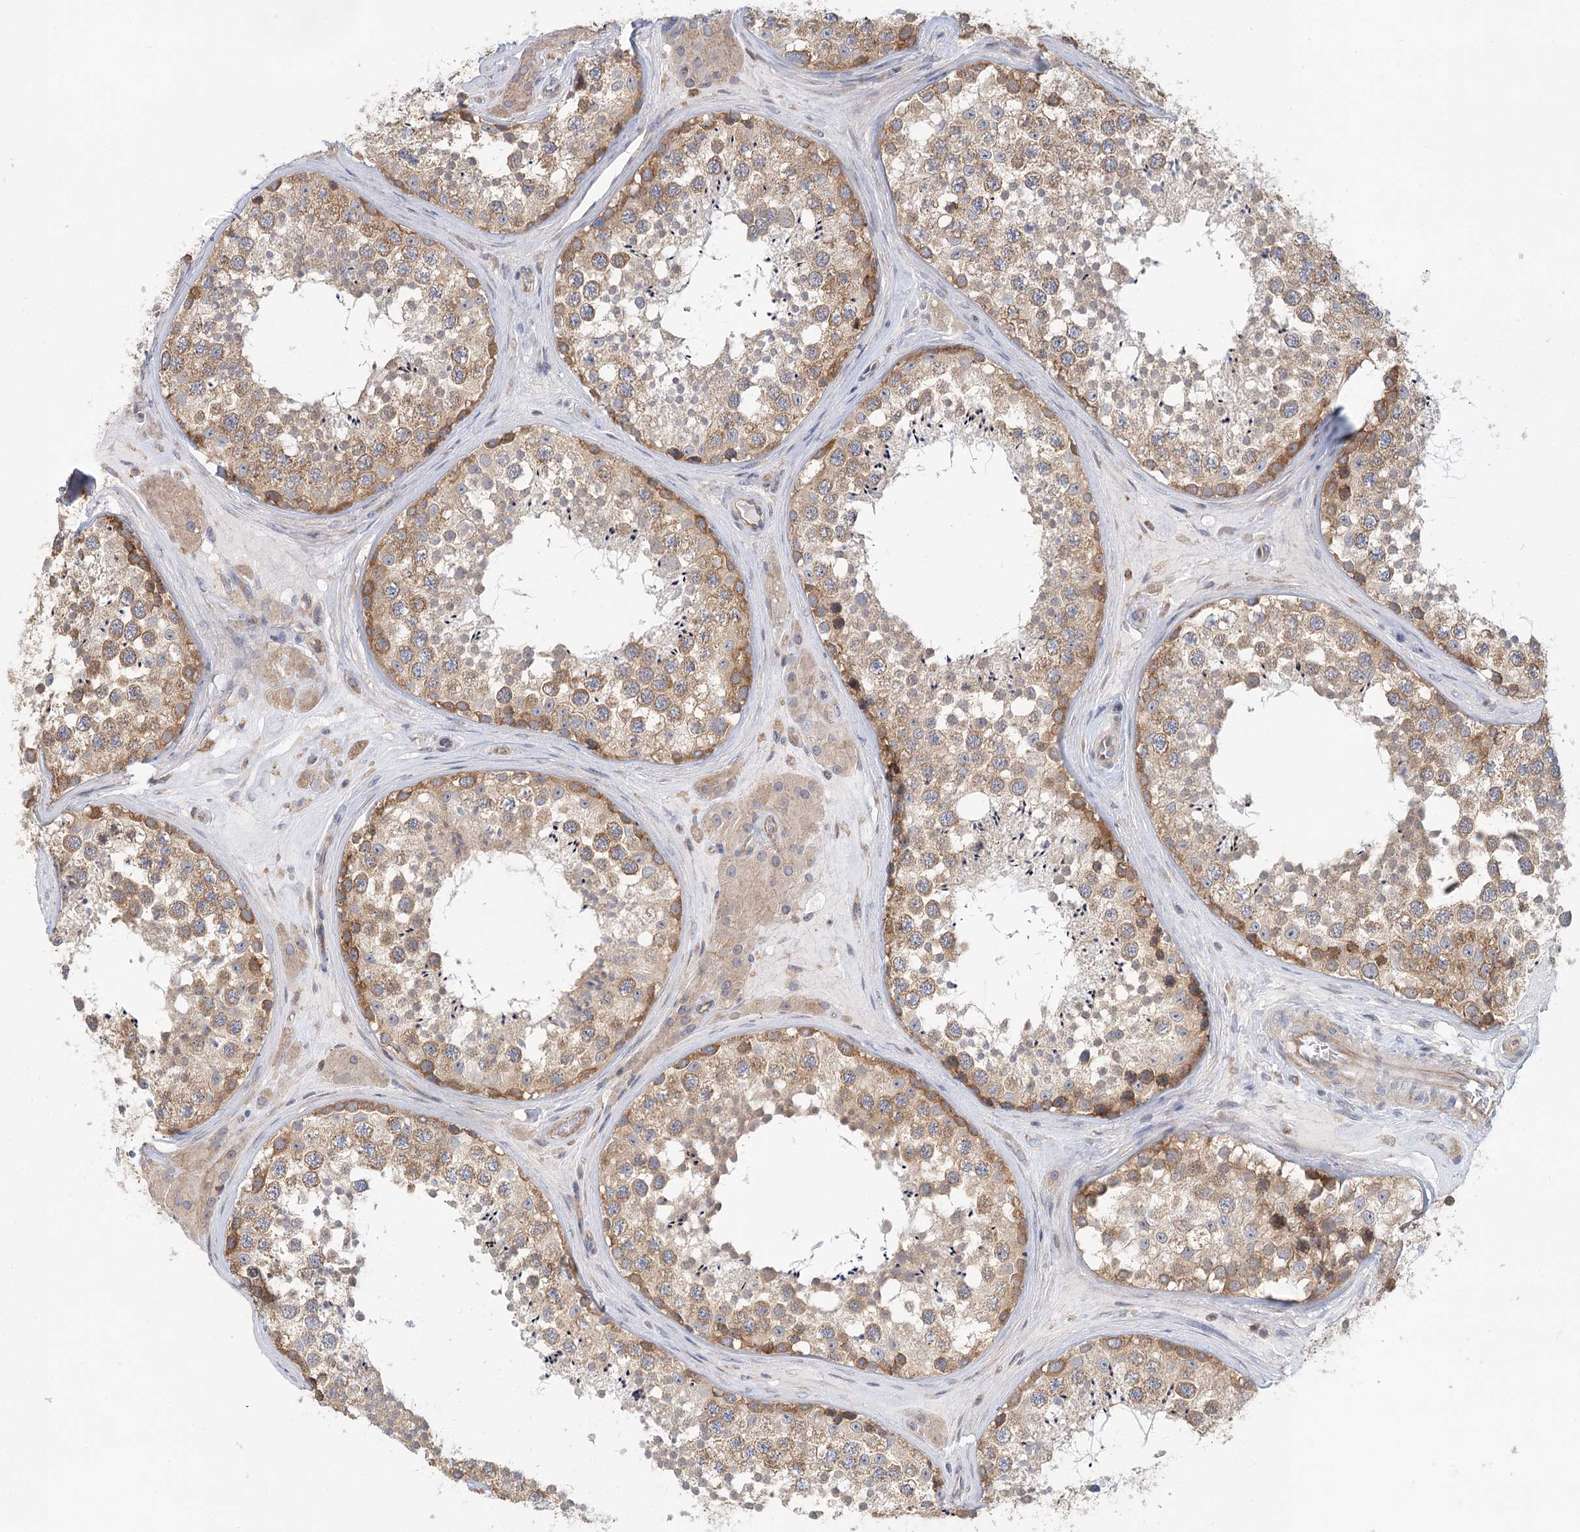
{"staining": {"intensity": "moderate", "quantity": ">75%", "location": "cytoplasmic/membranous"}, "tissue": "testis", "cell_type": "Cells in seminiferous ducts", "image_type": "normal", "snomed": [{"axis": "morphology", "description": "Normal tissue, NOS"}, {"axis": "topography", "description": "Testis"}], "caption": "Protein analysis of benign testis reveals moderate cytoplasmic/membranous staining in about >75% of cells in seminiferous ducts. Using DAB (3,3'-diaminobenzidine) (brown) and hematoxylin (blue) stains, captured at high magnification using brightfield microscopy.", "gene": "UMPS", "patient": {"sex": "male", "age": 46}}